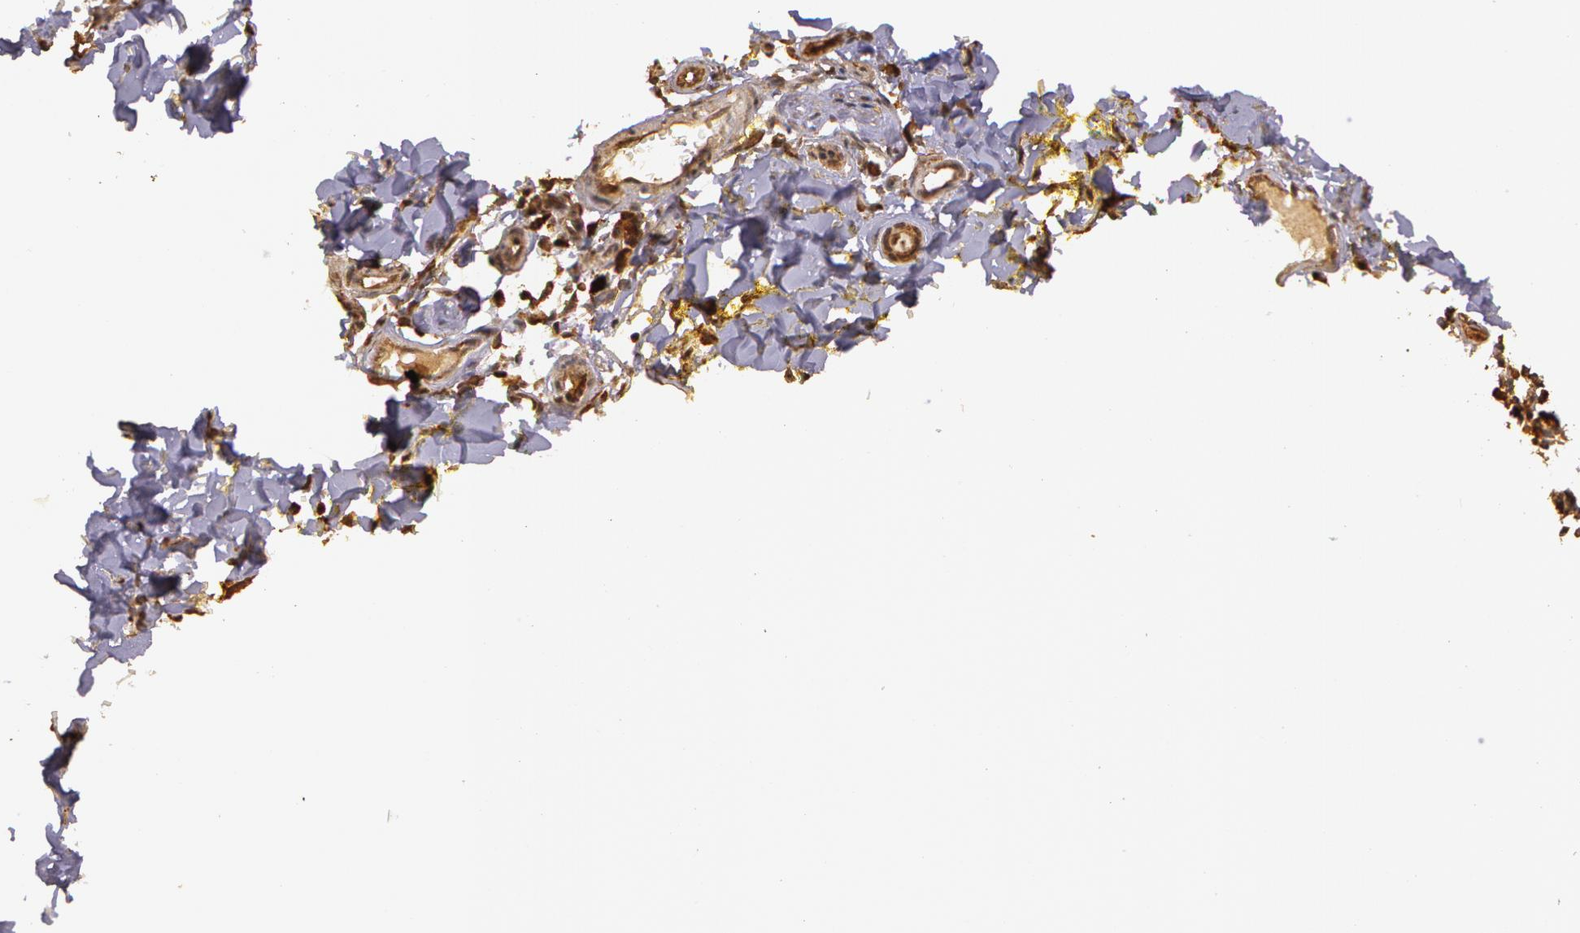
{"staining": {"intensity": "moderate", "quantity": ">75%", "location": "cytoplasmic/membranous"}, "tissue": "melanoma", "cell_type": "Tumor cells", "image_type": "cancer", "snomed": [{"axis": "morphology", "description": "Malignant melanoma, NOS"}, {"axis": "topography", "description": "Skin"}], "caption": "About >75% of tumor cells in melanoma demonstrate moderate cytoplasmic/membranous protein staining as visualized by brown immunohistochemical staining.", "gene": "ASCC2", "patient": {"sex": "female", "age": 52}}